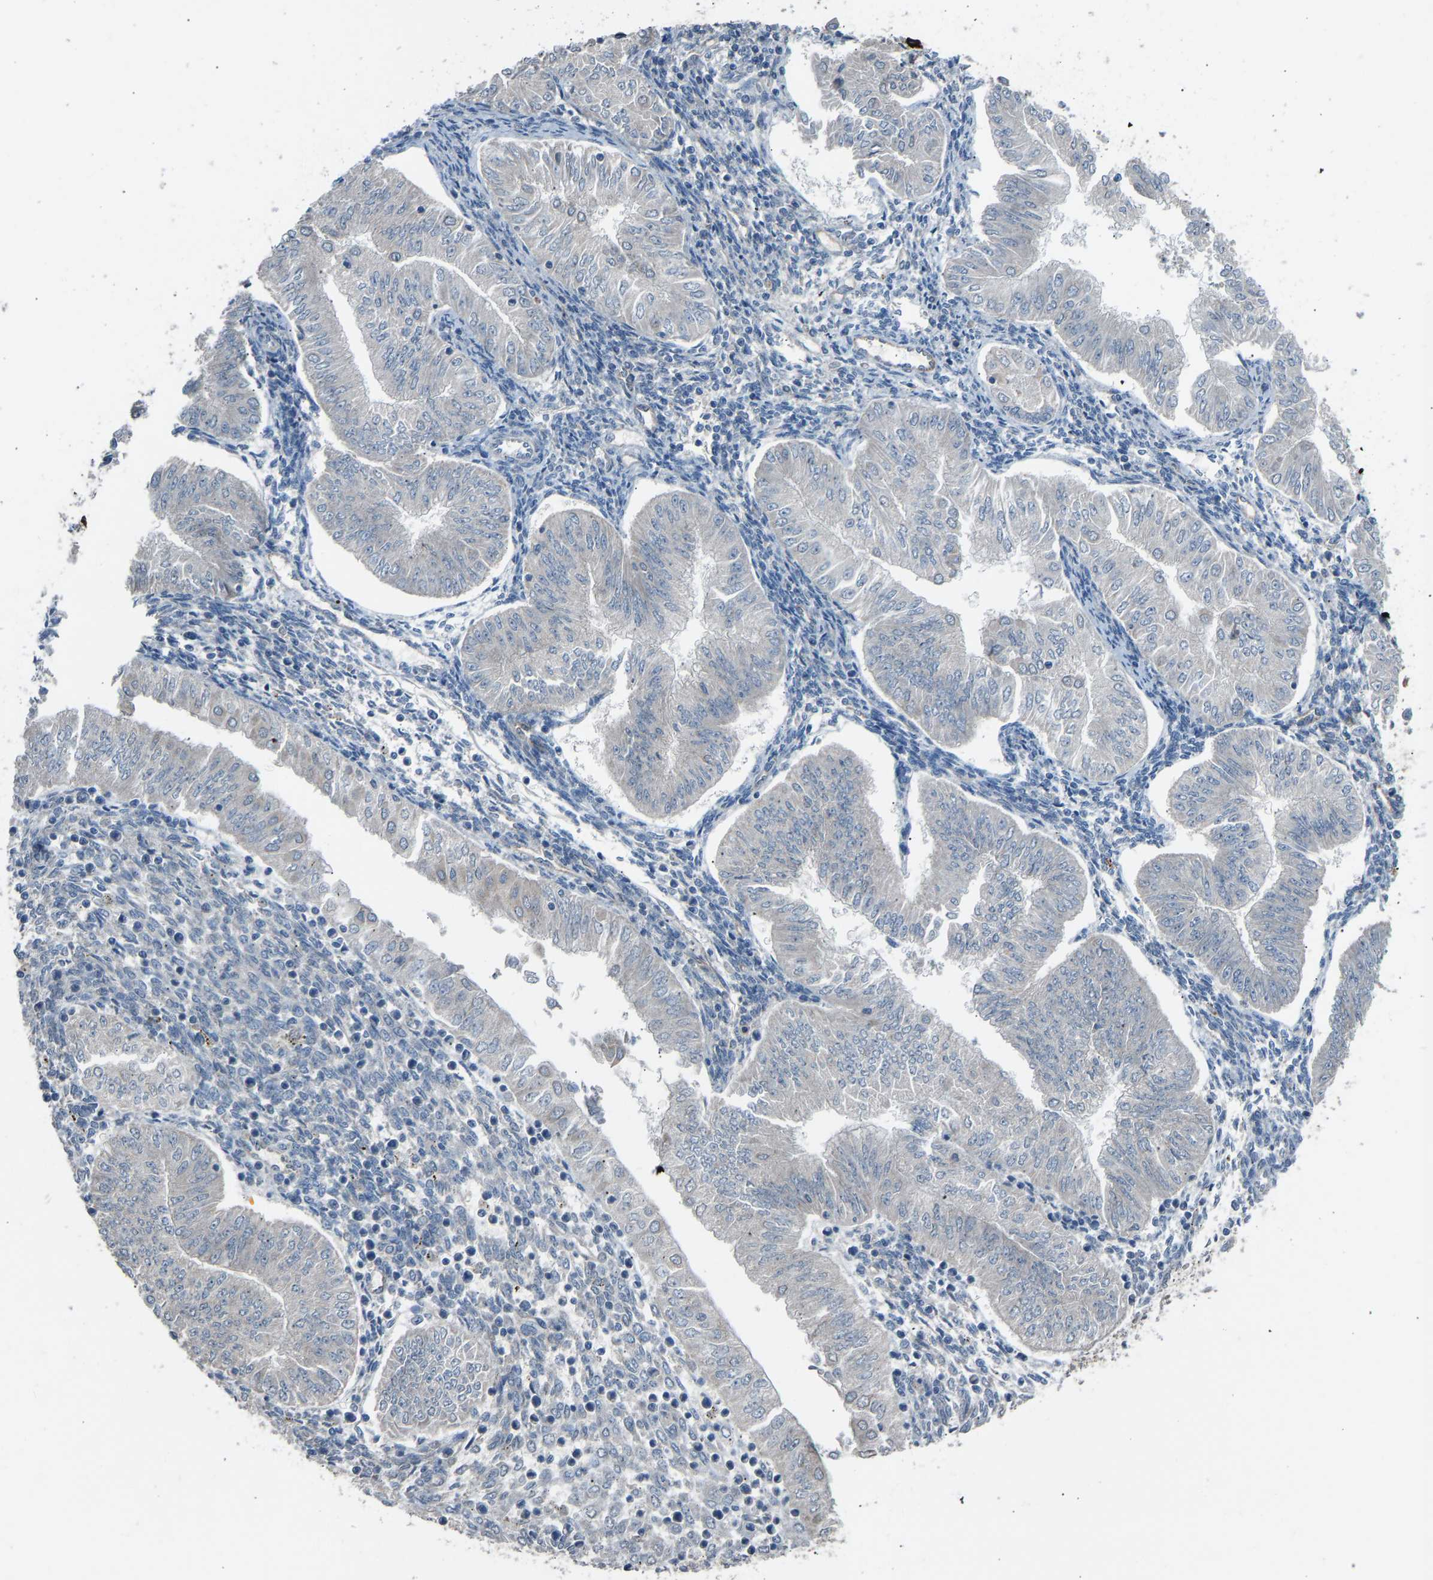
{"staining": {"intensity": "negative", "quantity": "none", "location": "none"}, "tissue": "endometrial cancer", "cell_type": "Tumor cells", "image_type": "cancer", "snomed": [{"axis": "morphology", "description": "Normal tissue, NOS"}, {"axis": "morphology", "description": "Adenocarcinoma, NOS"}, {"axis": "topography", "description": "Endometrium"}], "caption": "Histopathology image shows no significant protein positivity in tumor cells of endometrial cancer (adenocarcinoma).", "gene": "TGFBR3", "patient": {"sex": "female", "age": 53}}